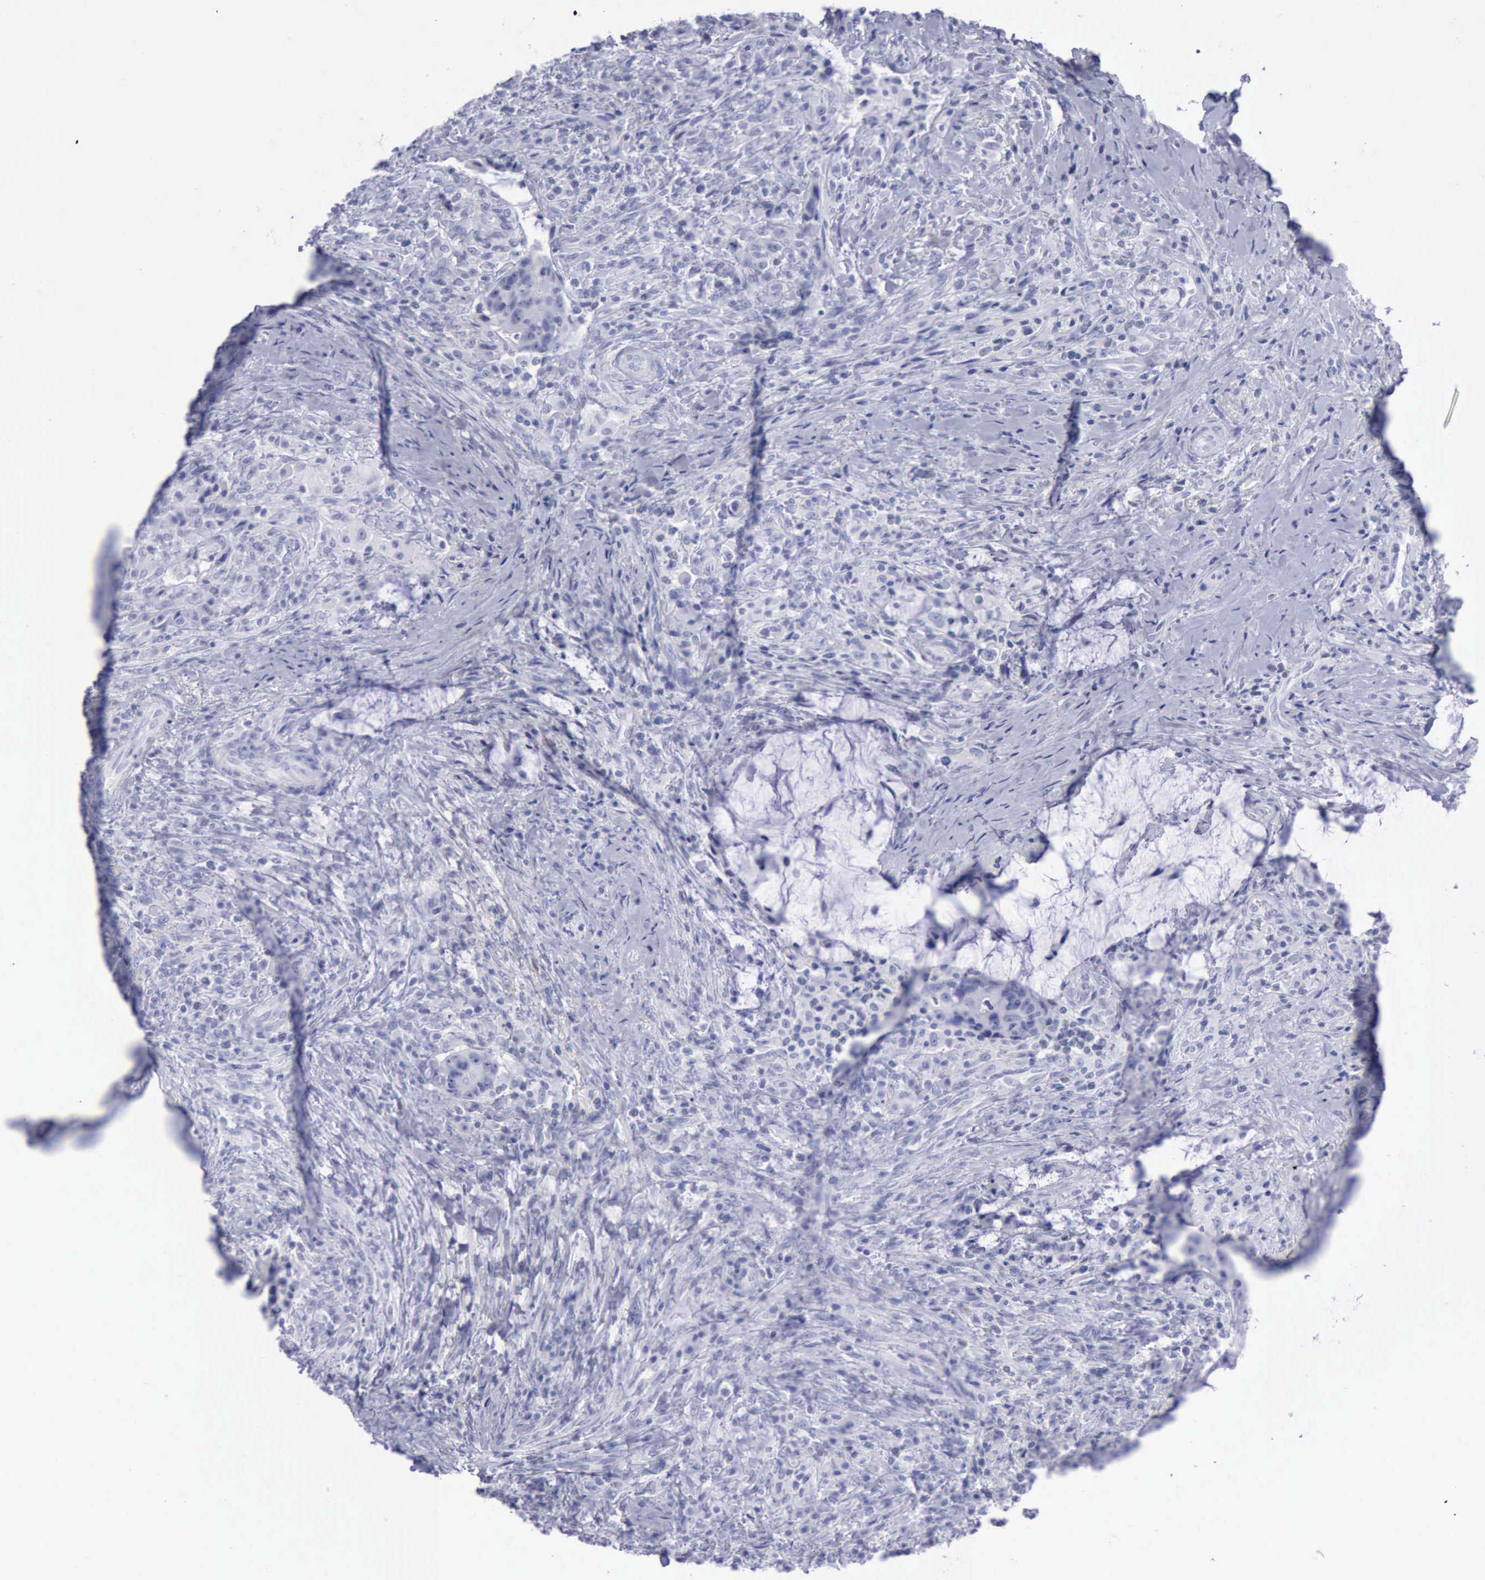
{"staining": {"intensity": "negative", "quantity": "none", "location": "none"}, "tissue": "colorectal cancer", "cell_type": "Tumor cells", "image_type": "cancer", "snomed": [{"axis": "morphology", "description": "Adenocarcinoma, NOS"}, {"axis": "topography", "description": "Rectum"}], "caption": "Histopathology image shows no significant protein positivity in tumor cells of colorectal cancer (adenocarcinoma). The staining is performed using DAB brown chromogen with nuclei counter-stained in using hematoxylin.", "gene": "KRT13", "patient": {"sex": "female", "age": 71}}